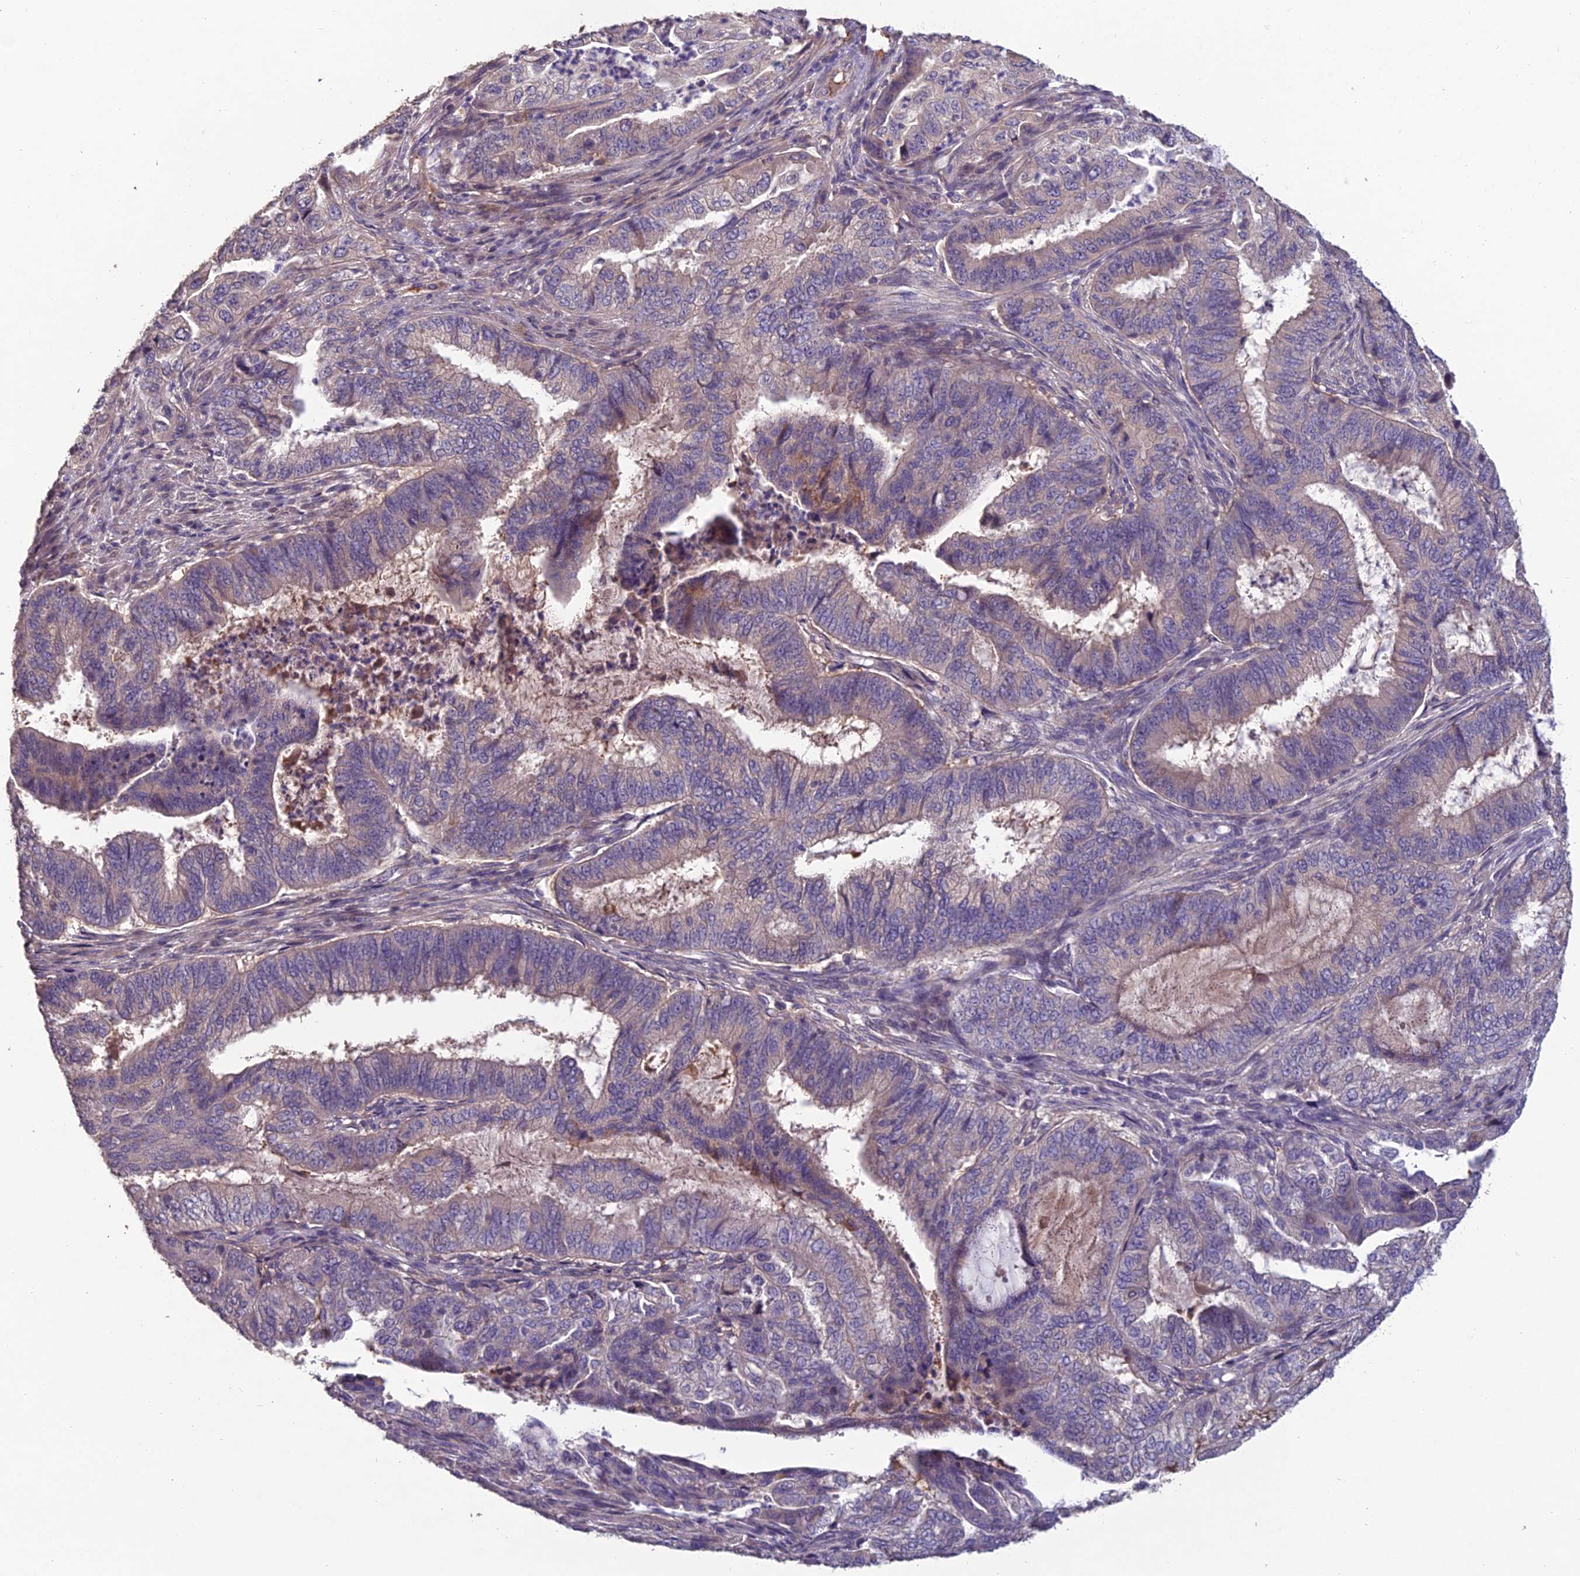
{"staining": {"intensity": "weak", "quantity": "<25%", "location": "cytoplasmic/membranous"}, "tissue": "endometrial cancer", "cell_type": "Tumor cells", "image_type": "cancer", "snomed": [{"axis": "morphology", "description": "Adenocarcinoma, NOS"}, {"axis": "topography", "description": "Endometrium"}], "caption": "An immunohistochemistry histopathology image of endometrial cancer is shown. There is no staining in tumor cells of endometrial cancer.", "gene": "CEACAM16", "patient": {"sex": "female", "age": 51}}